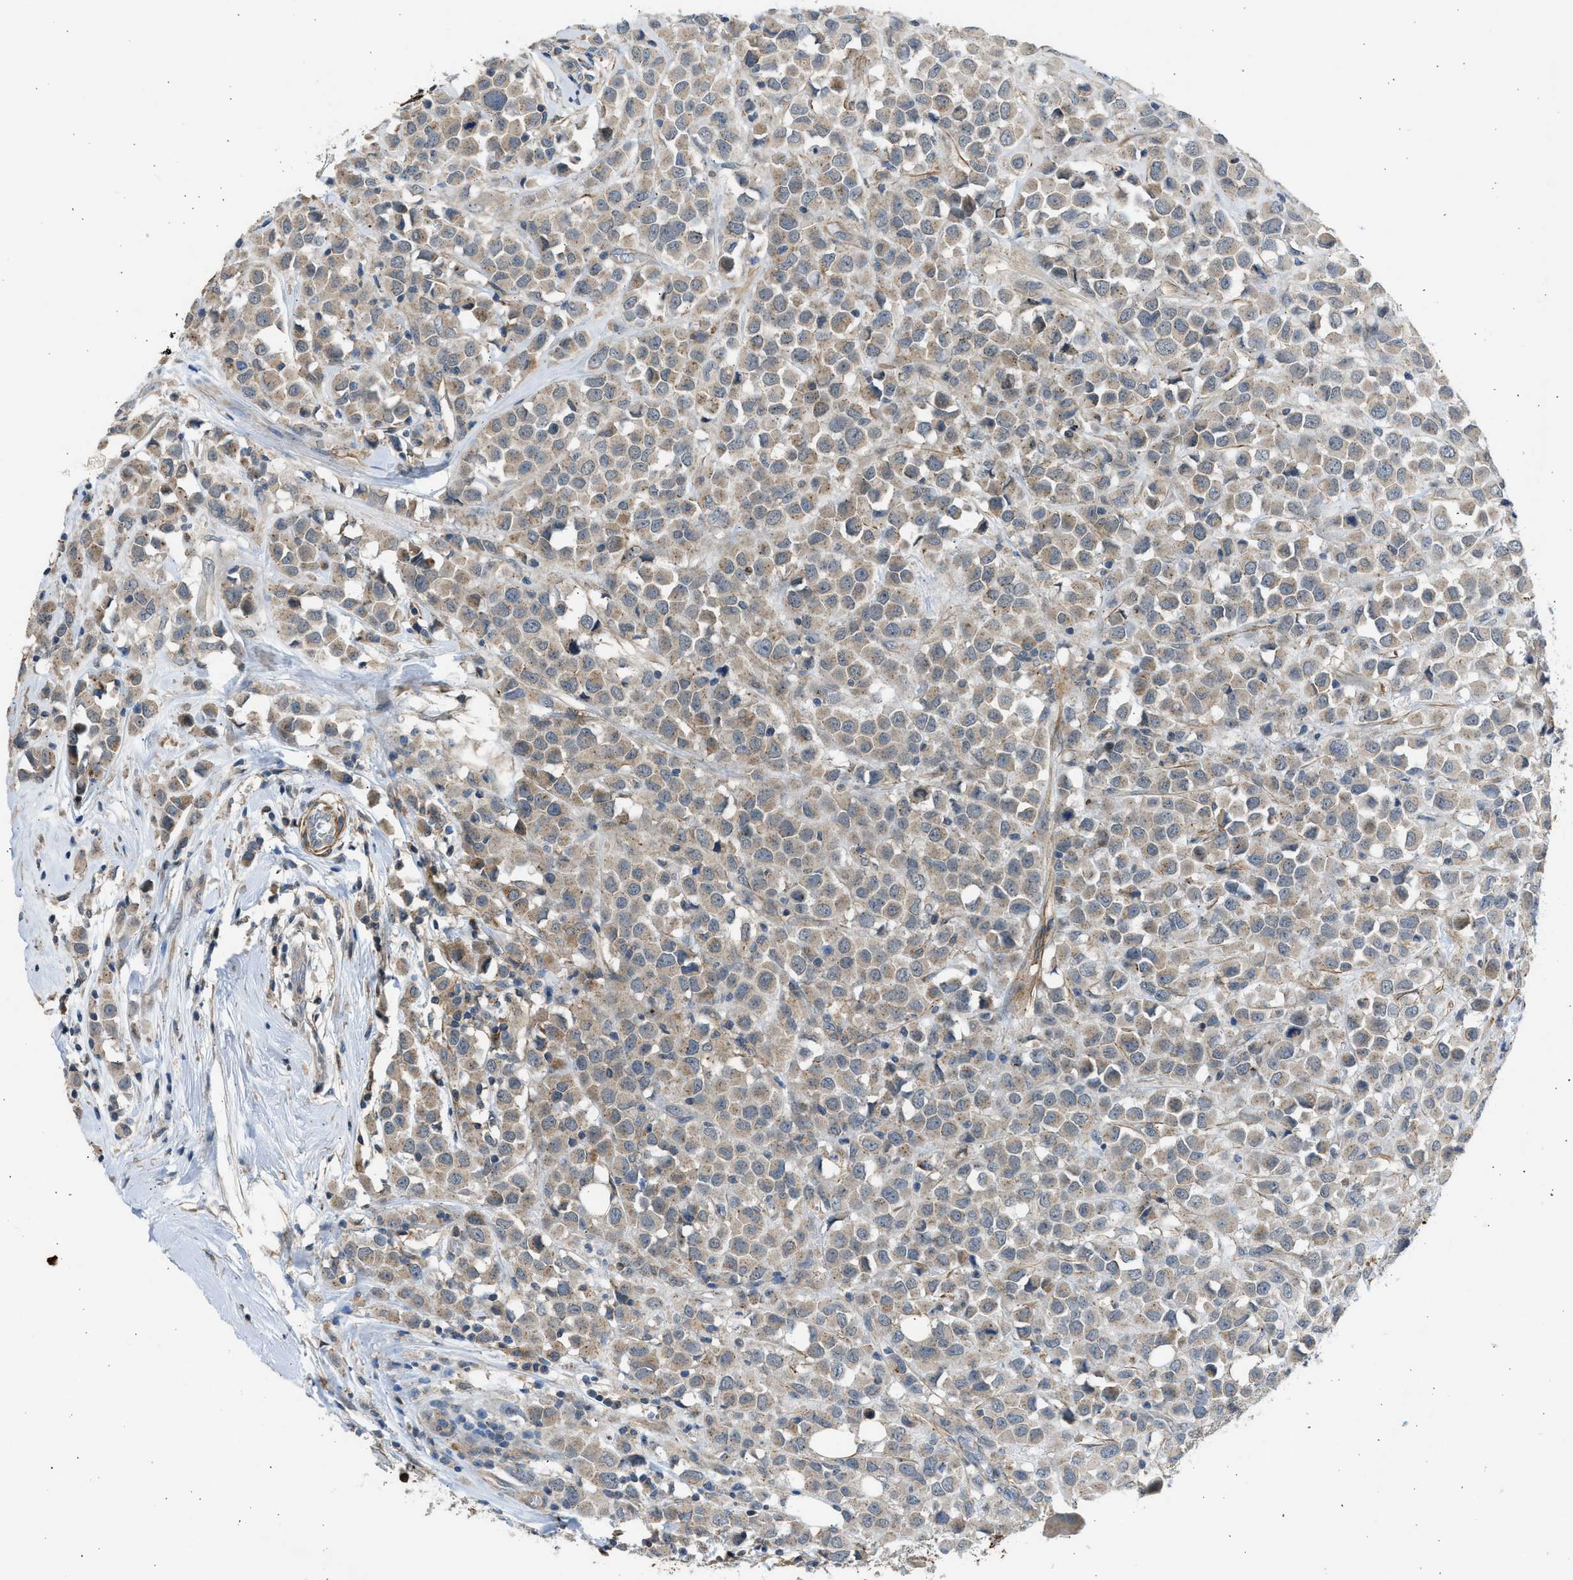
{"staining": {"intensity": "weak", "quantity": ">75%", "location": "cytoplasmic/membranous"}, "tissue": "breast cancer", "cell_type": "Tumor cells", "image_type": "cancer", "snomed": [{"axis": "morphology", "description": "Duct carcinoma"}, {"axis": "topography", "description": "Breast"}], "caption": "This image reveals immunohistochemistry (IHC) staining of breast intraductal carcinoma, with low weak cytoplasmic/membranous positivity in approximately >75% of tumor cells.", "gene": "PCNX3", "patient": {"sex": "female", "age": 61}}